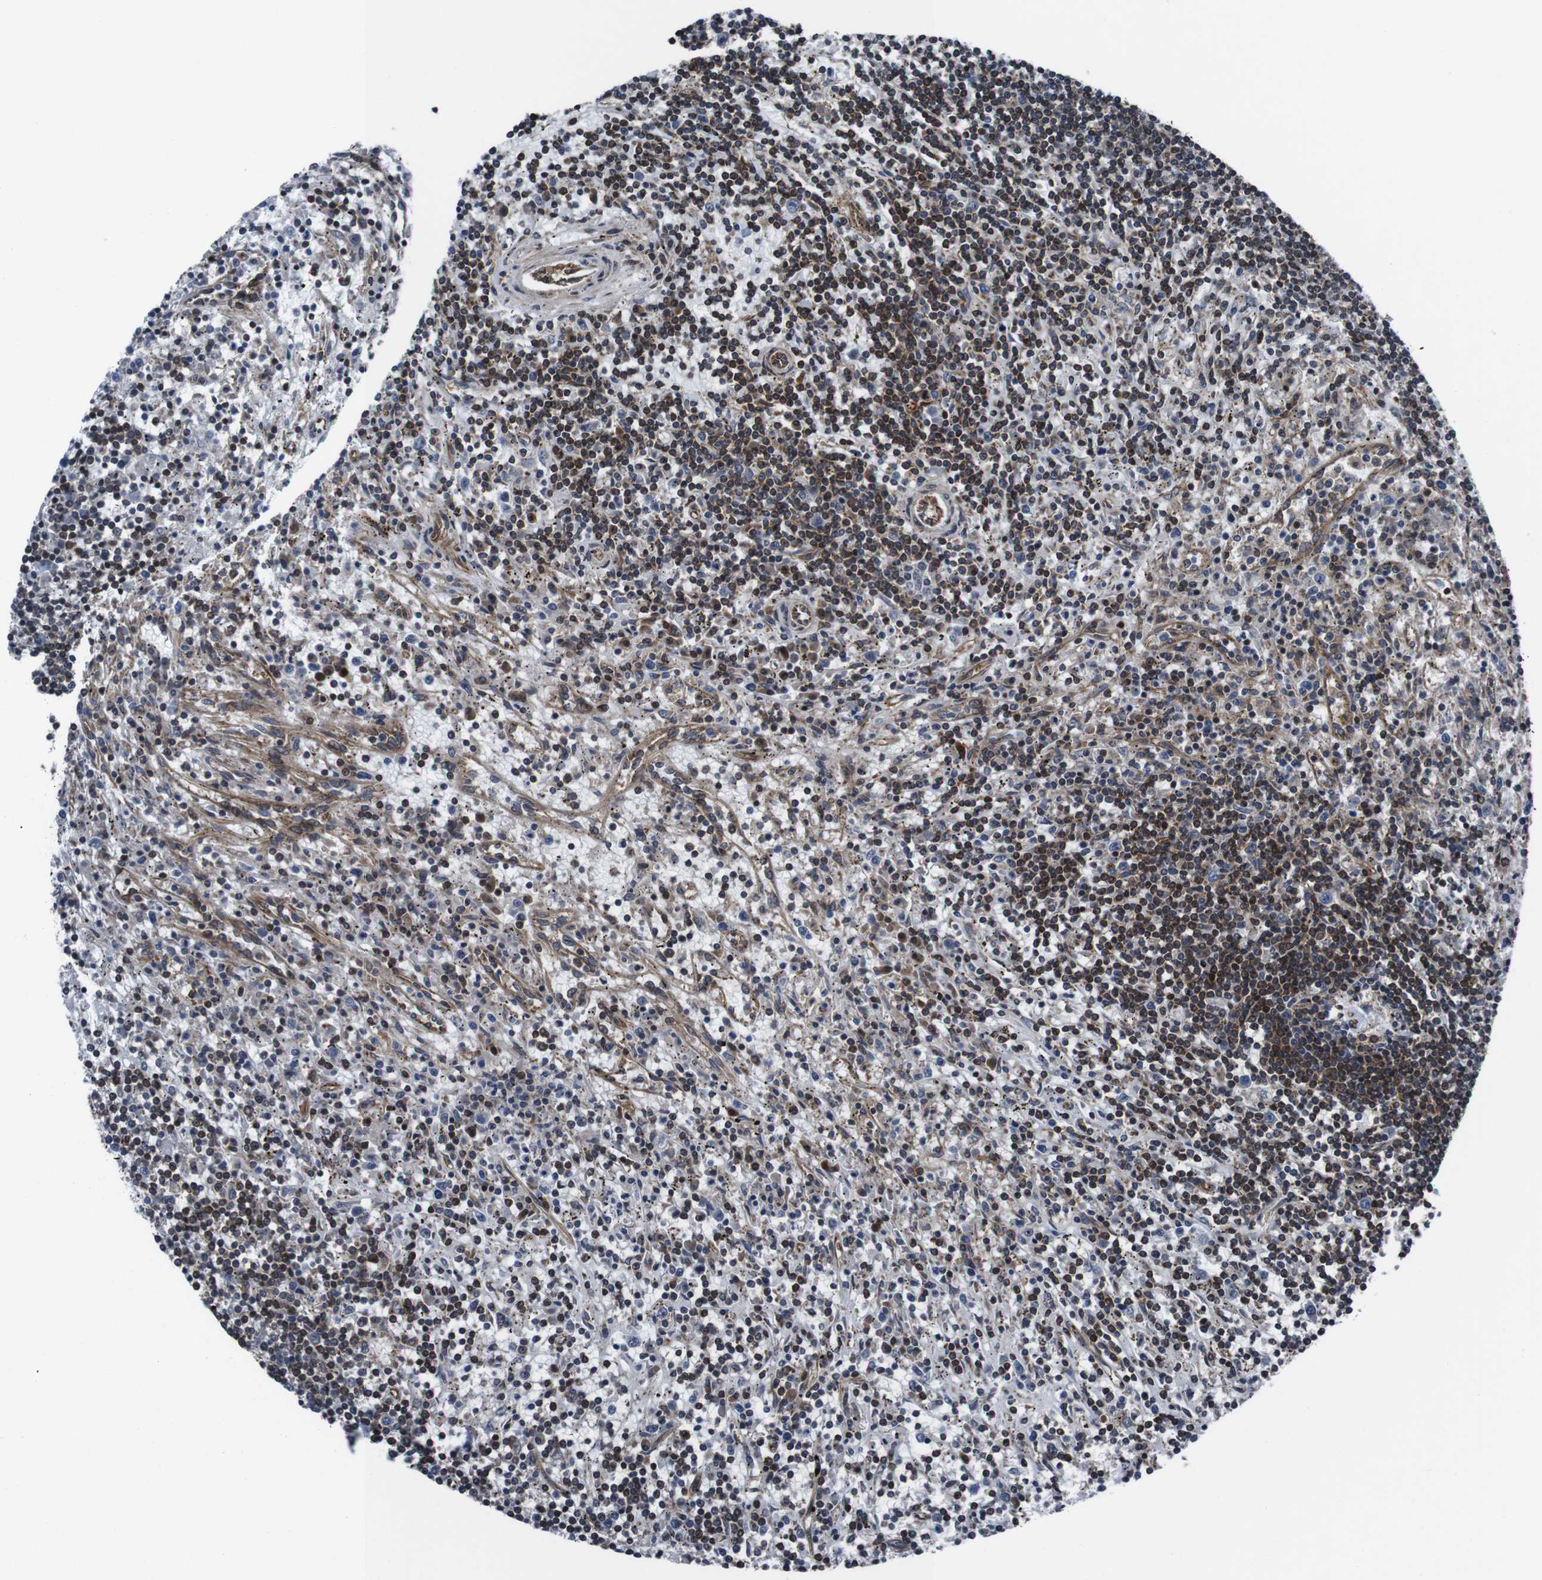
{"staining": {"intensity": "moderate", "quantity": ">75%", "location": "cytoplasmic/membranous"}, "tissue": "lymphoma", "cell_type": "Tumor cells", "image_type": "cancer", "snomed": [{"axis": "morphology", "description": "Malignant lymphoma, non-Hodgkin's type, Low grade"}, {"axis": "topography", "description": "Spleen"}], "caption": "There is medium levels of moderate cytoplasmic/membranous expression in tumor cells of lymphoma, as demonstrated by immunohistochemical staining (brown color).", "gene": "EIF4A2", "patient": {"sex": "male", "age": 76}}